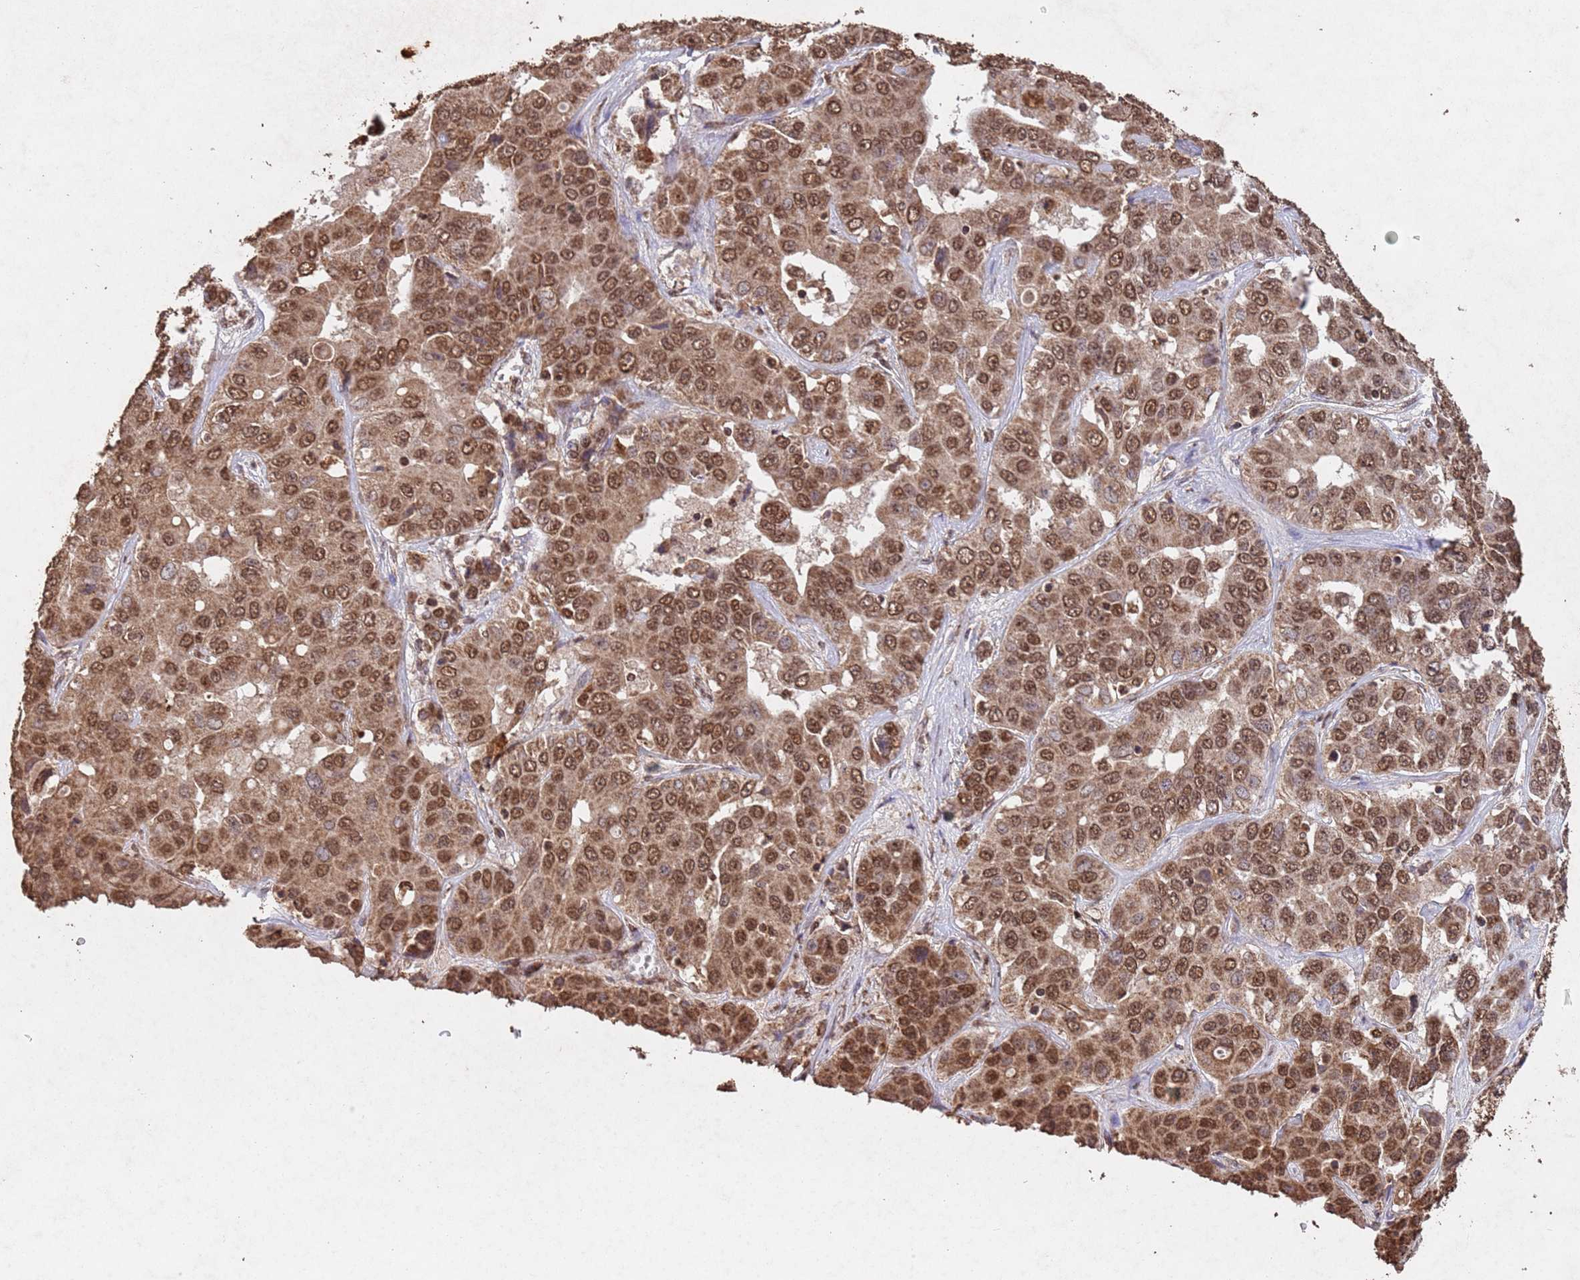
{"staining": {"intensity": "moderate", "quantity": ">75%", "location": "cytoplasmic/membranous,nuclear"}, "tissue": "liver cancer", "cell_type": "Tumor cells", "image_type": "cancer", "snomed": [{"axis": "morphology", "description": "Cholangiocarcinoma"}, {"axis": "topography", "description": "Liver"}], "caption": "Protein positivity by immunohistochemistry (IHC) exhibits moderate cytoplasmic/membranous and nuclear staining in about >75% of tumor cells in liver cholangiocarcinoma.", "gene": "HDAC10", "patient": {"sex": "female", "age": 52}}